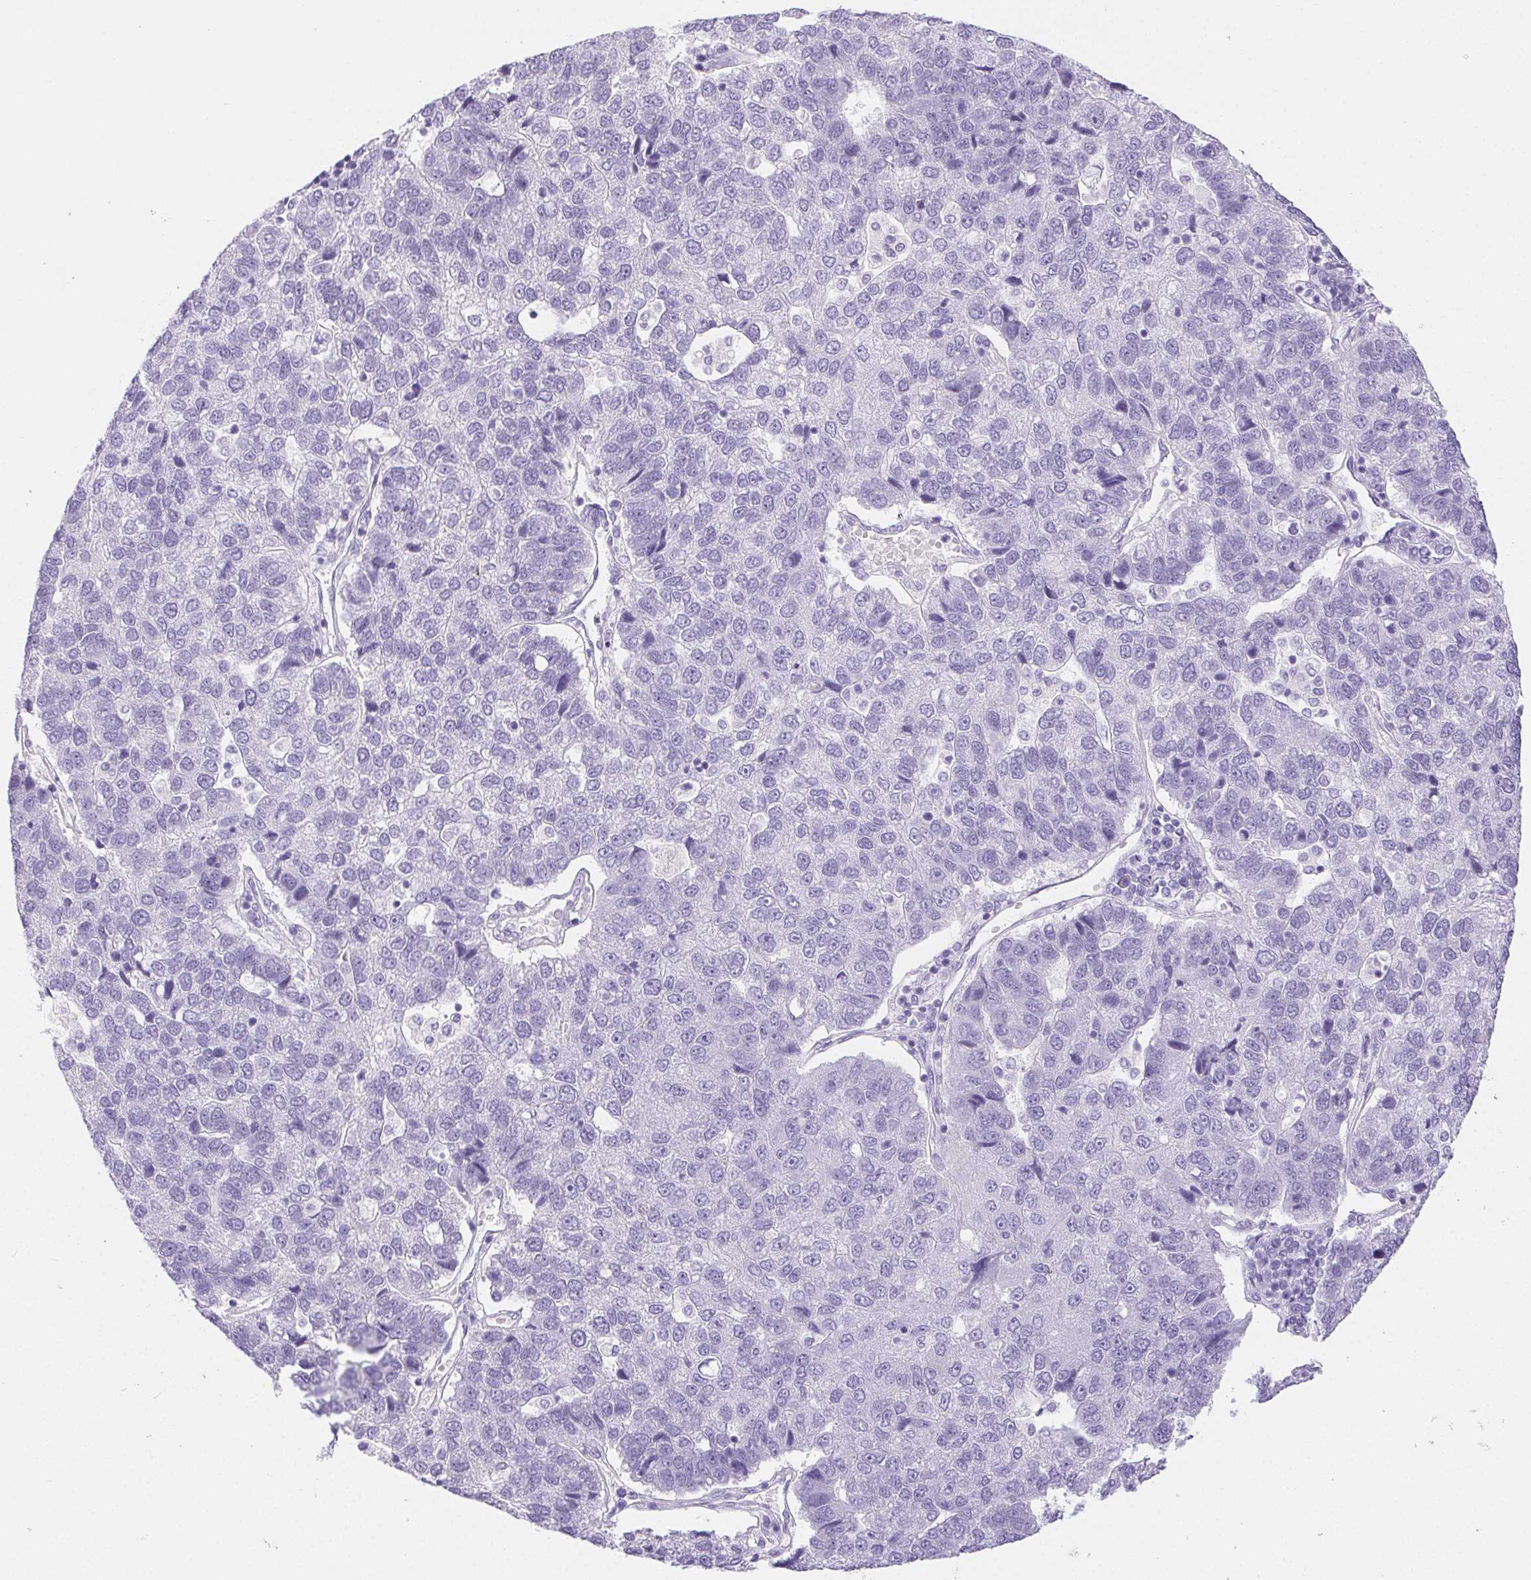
{"staining": {"intensity": "negative", "quantity": "none", "location": "none"}, "tissue": "pancreatic cancer", "cell_type": "Tumor cells", "image_type": "cancer", "snomed": [{"axis": "morphology", "description": "Adenocarcinoma, NOS"}, {"axis": "topography", "description": "Pancreas"}], "caption": "Immunohistochemistry histopathology image of human adenocarcinoma (pancreatic) stained for a protein (brown), which reveals no expression in tumor cells.", "gene": "PNLIP", "patient": {"sex": "female", "age": 61}}